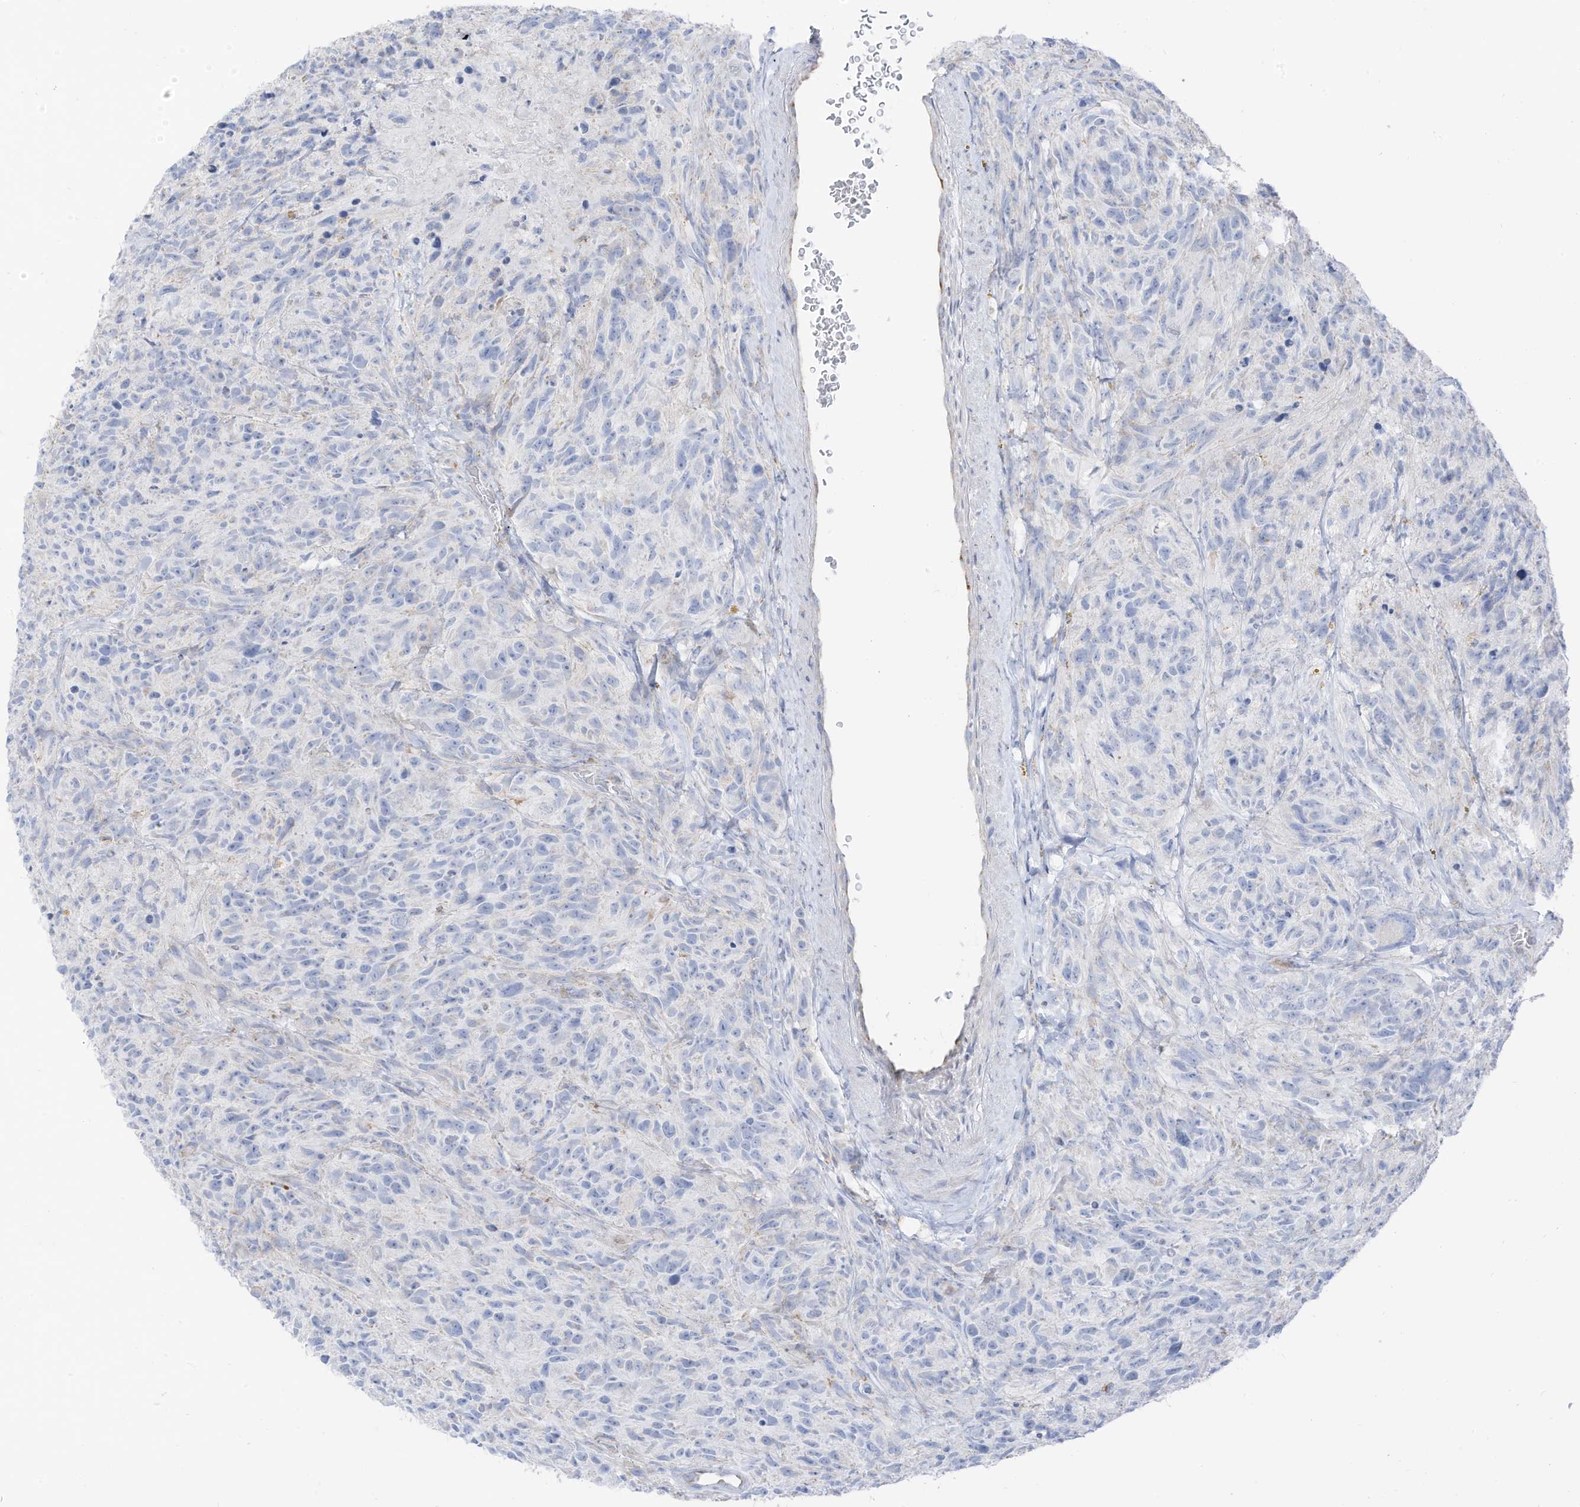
{"staining": {"intensity": "negative", "quantity": "none", "location": "none"}, "tissue": "glioma", "cell_type": "Tumor cells", "image_type": "cancer", "snomed": [{"axis": "morphology", "description": "Glioma, malignant, High grade"}, {"axis": "topography", "description": "Brain"}], "caption": "The image demonstrates no significant staining in tumor cells of glioma.", "gene": "ETHE1", "patient": {"sex": "male", "age": 69}}